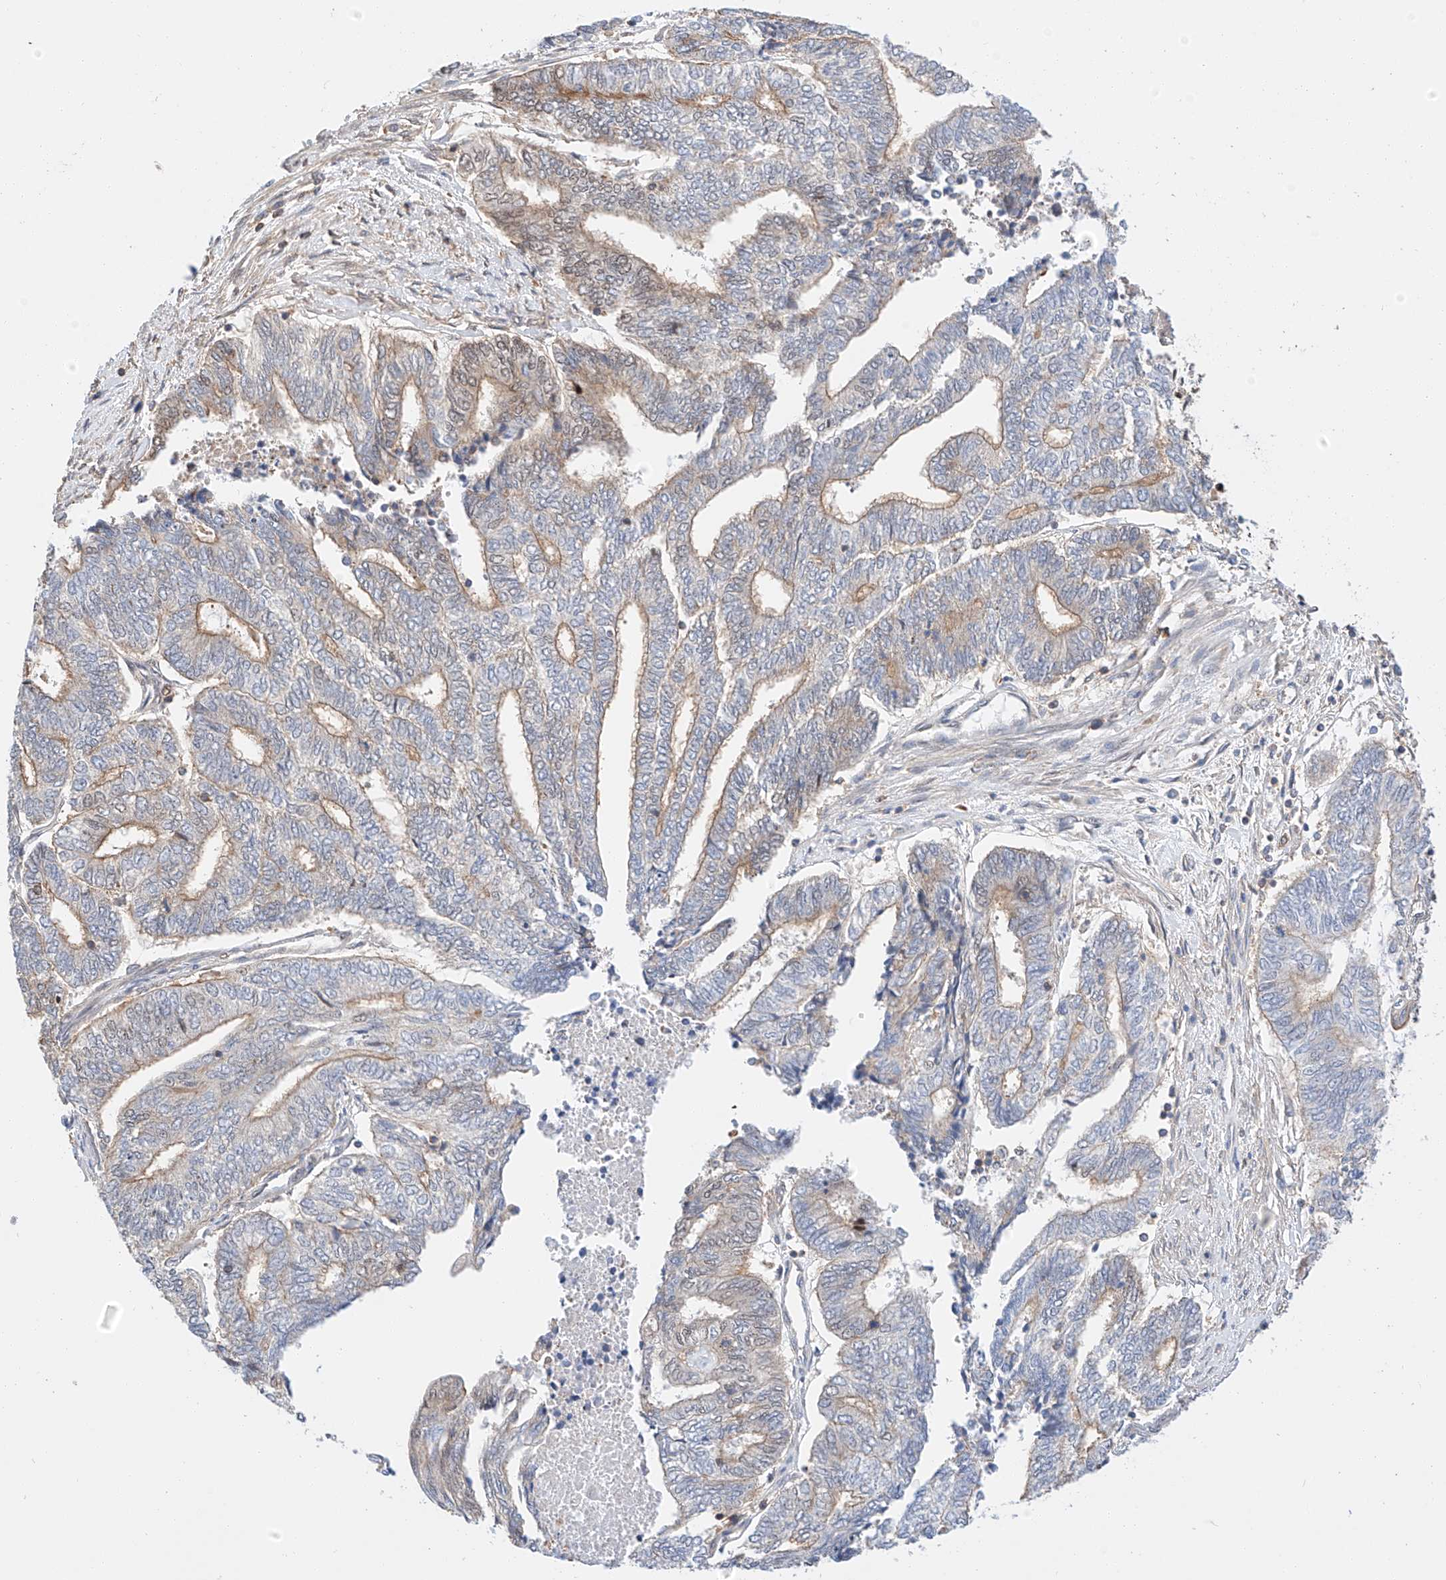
{"staining": {"intensity": "weak", "quantity": "25%-75%", "location": "cytoplasmic/membranous,nuclear"}, "tissue": "endometrial cancer", "cell_type": "Tumor cells", "image_type": "cancer", "snomed": [{"axis": "morphology", "description": "Adenocarcinoma, NOS"}, {"axis": "topography", "description": "Uterus"}, {"axis": "topography", "description": "Endometrium"}], "caption": "Adenocarcinoma (endometrial) stained for a protein (brown) demonstrates weak cytoplasmic/membranous and nuclear positive staining in about 25%-75% of tumor cells.", "gene": "HDAC9", "patient": {"sex": "female", "age": 70}}